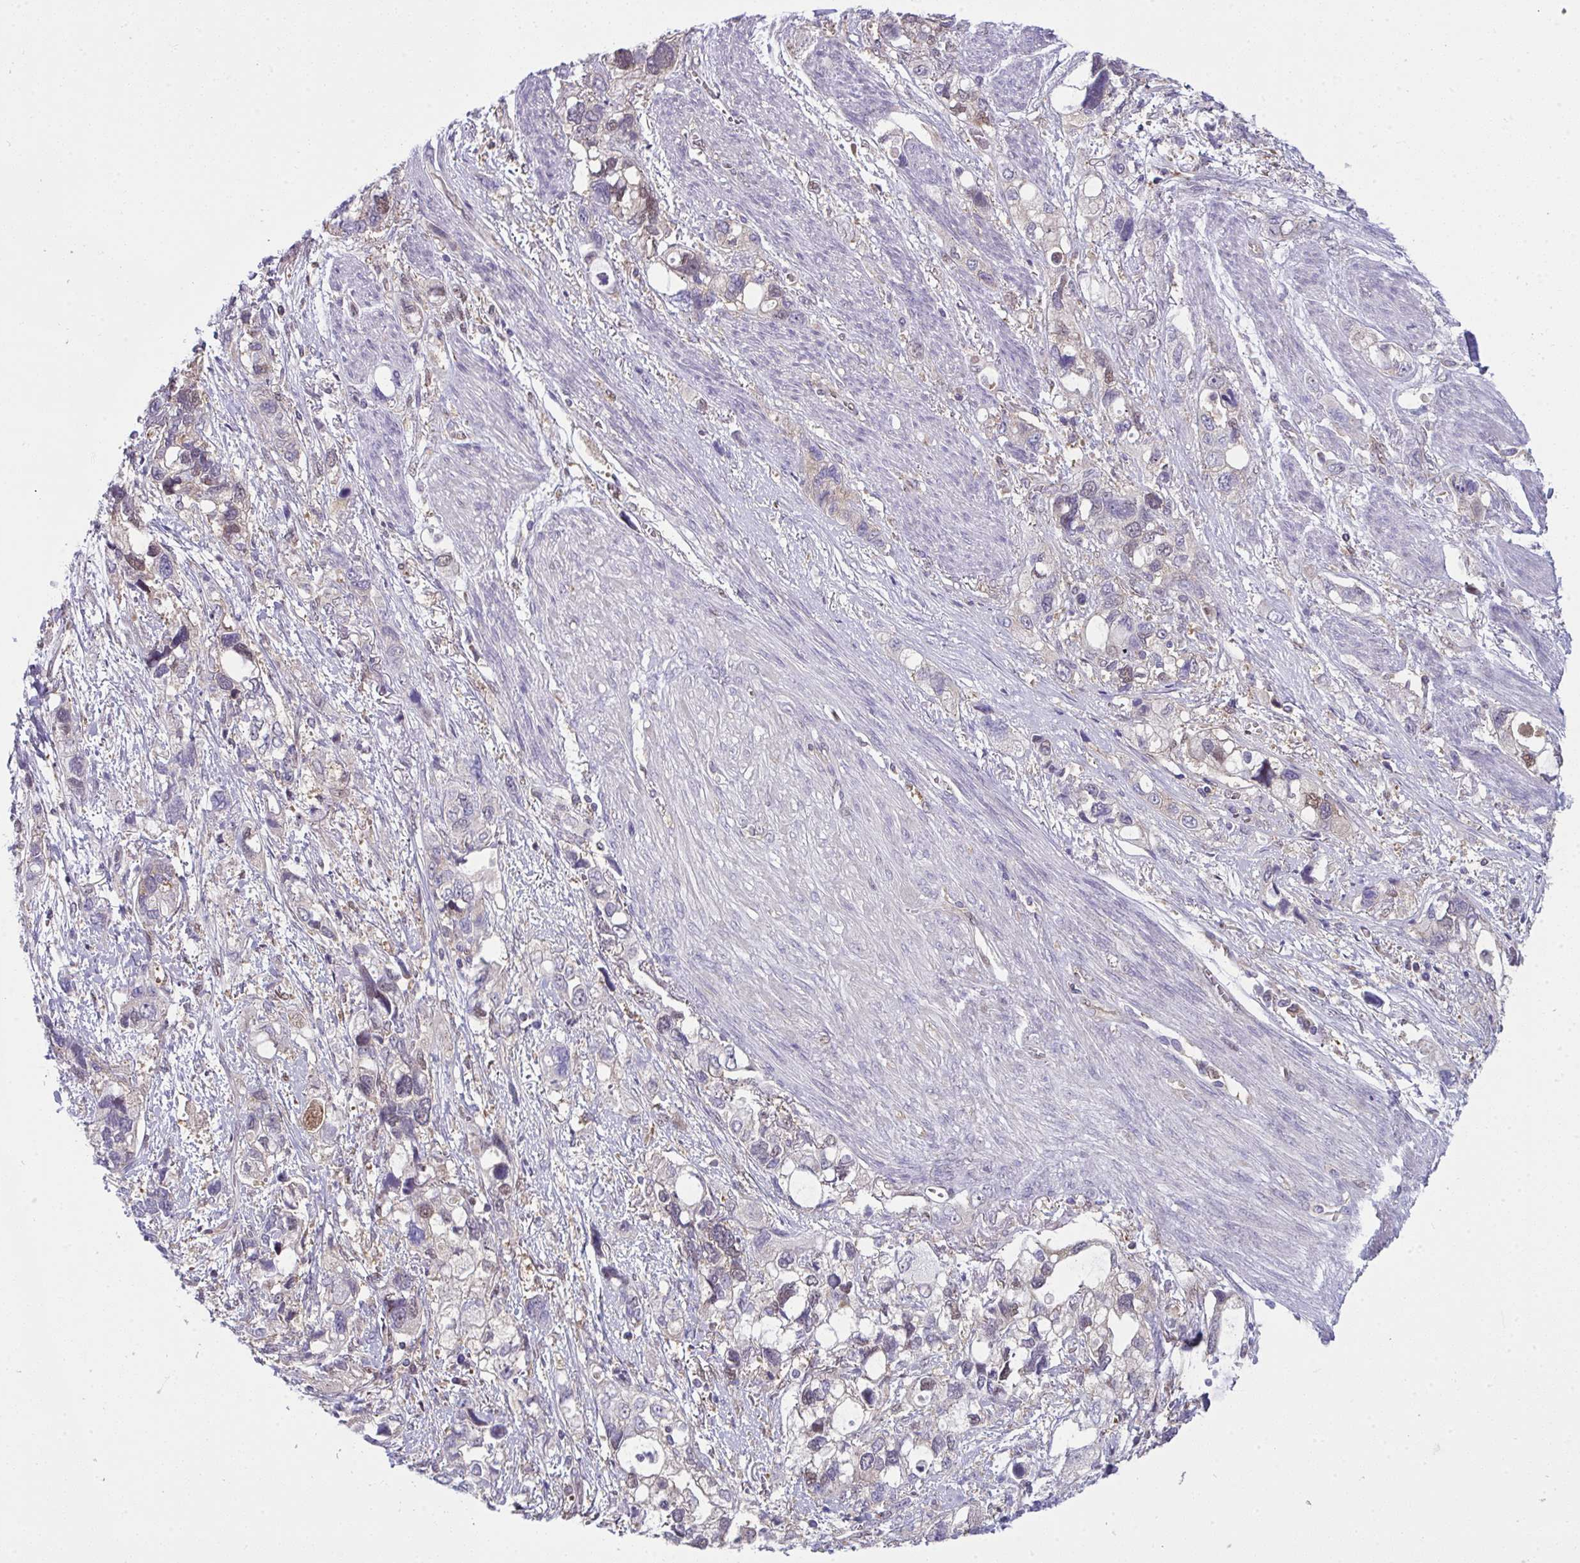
{"staining": {"intensity": "moderate", "quantity": "<25%", "location": "nuclear"}, "tissue": "stomach cancer", "cell_type": "Tumor cells", "image_type": "cancer", "snomed": [{"axis": "morphology", "description": "Adenocarcinoma, NOS"}, {"axis": "topography", "description": "Stomach, upper"}], "caption": "DAB immunohistochemical staining of stomach cancer (adenocarcinoma) demonstrates moderate nuclear protein expression in approximately <25% of tumor cells.", "gene": "ALDH16A1", "patient": {"sex": "female", "age": 81}}